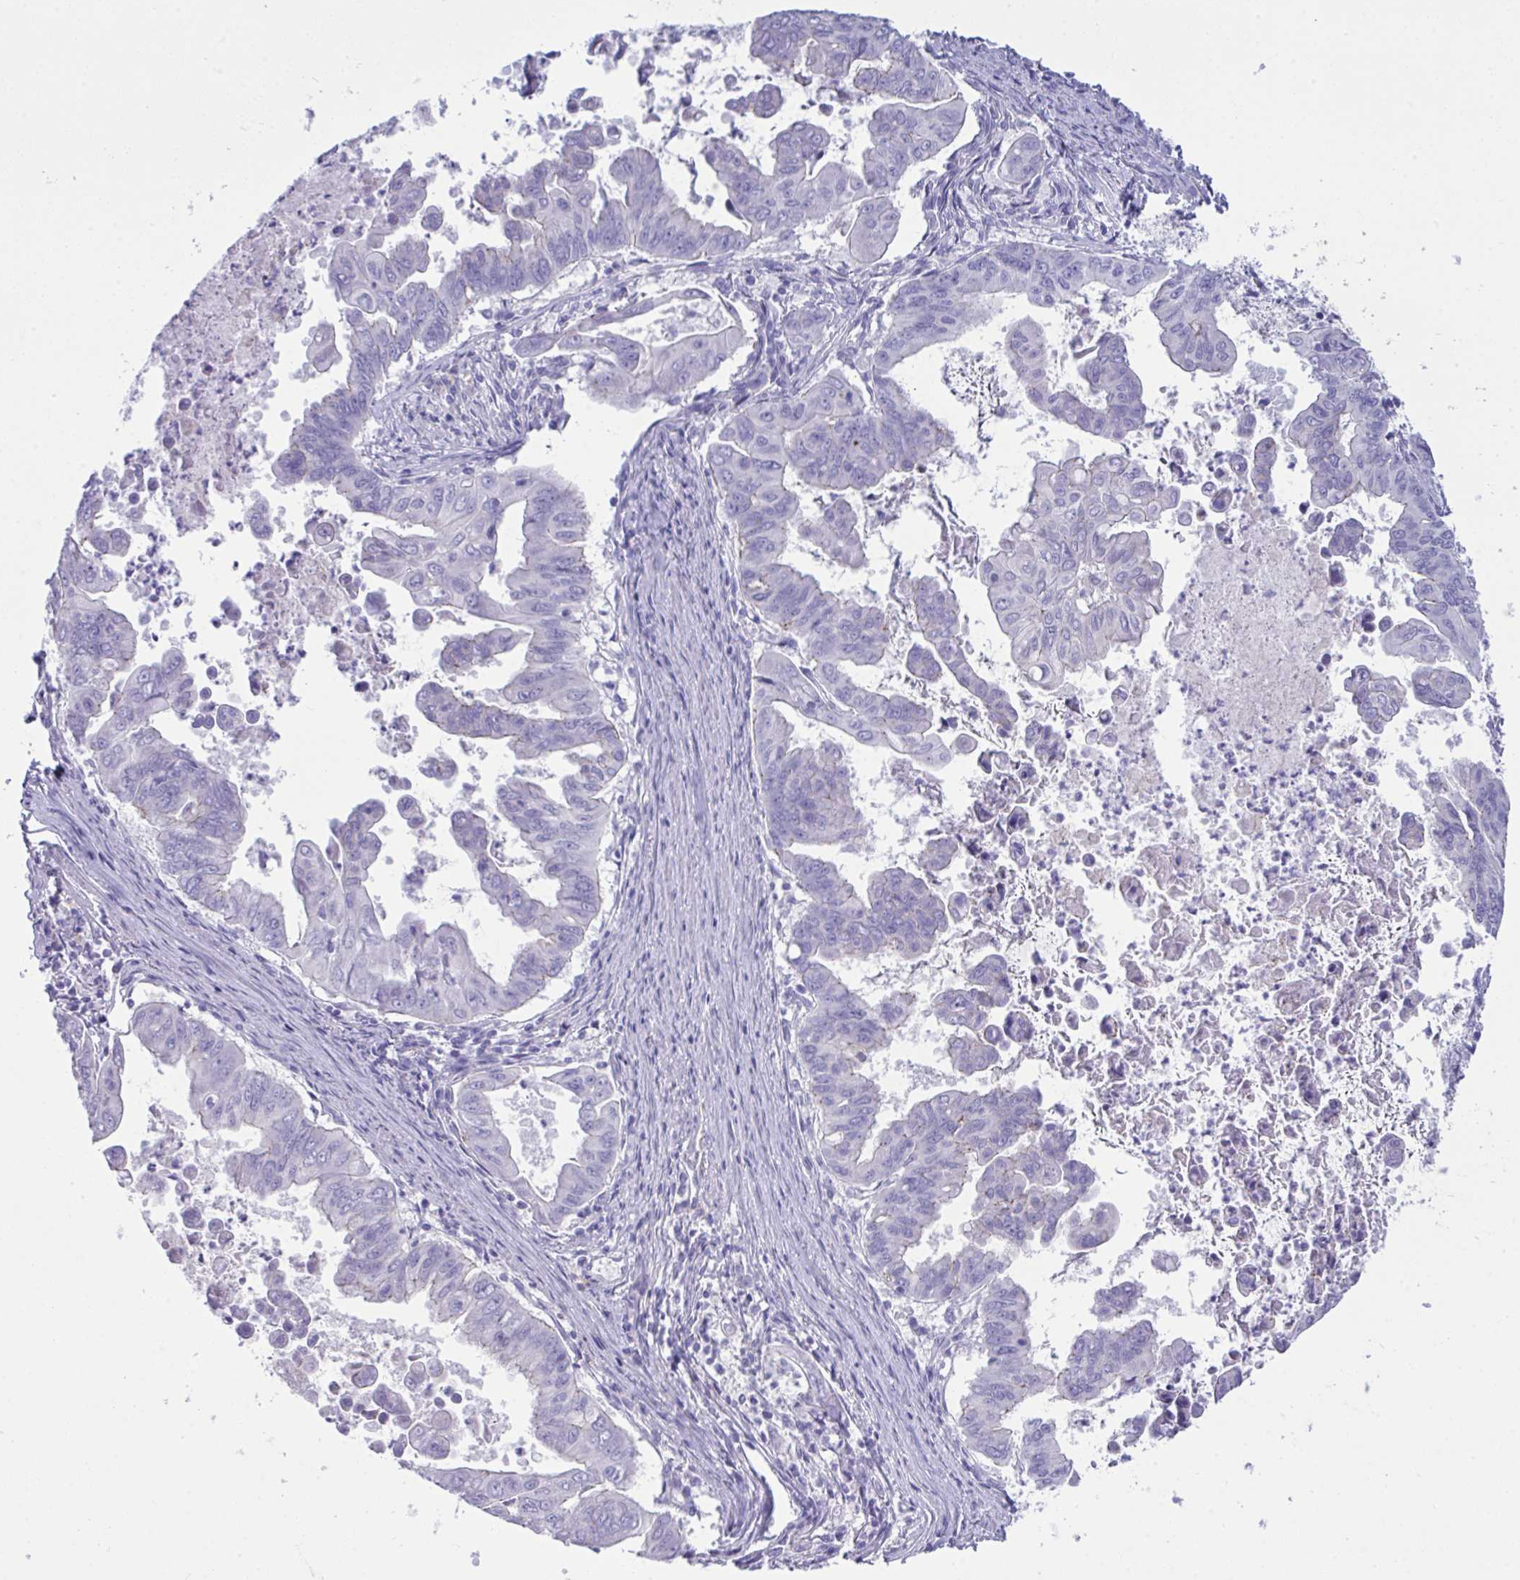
{"staining": {"intensity": "negative", "quantity": "none", "location": "none"}, "tissue": "stomach cancer", "cell_type": "Tumor cells", "image_type": "cancer", "snomed": [{"axis": "morphology", "description": "Adenocarcinoma, NOS"}, {"axis": "topography", "description": "Stomach, upper"}], "caption": "This is an IHC micrograph of stomach cancer (adenocarcinoma). There is no staining in tumor cells.", "gene": "GLB1L2", "patient": {"sex": "male", "age": 80}}